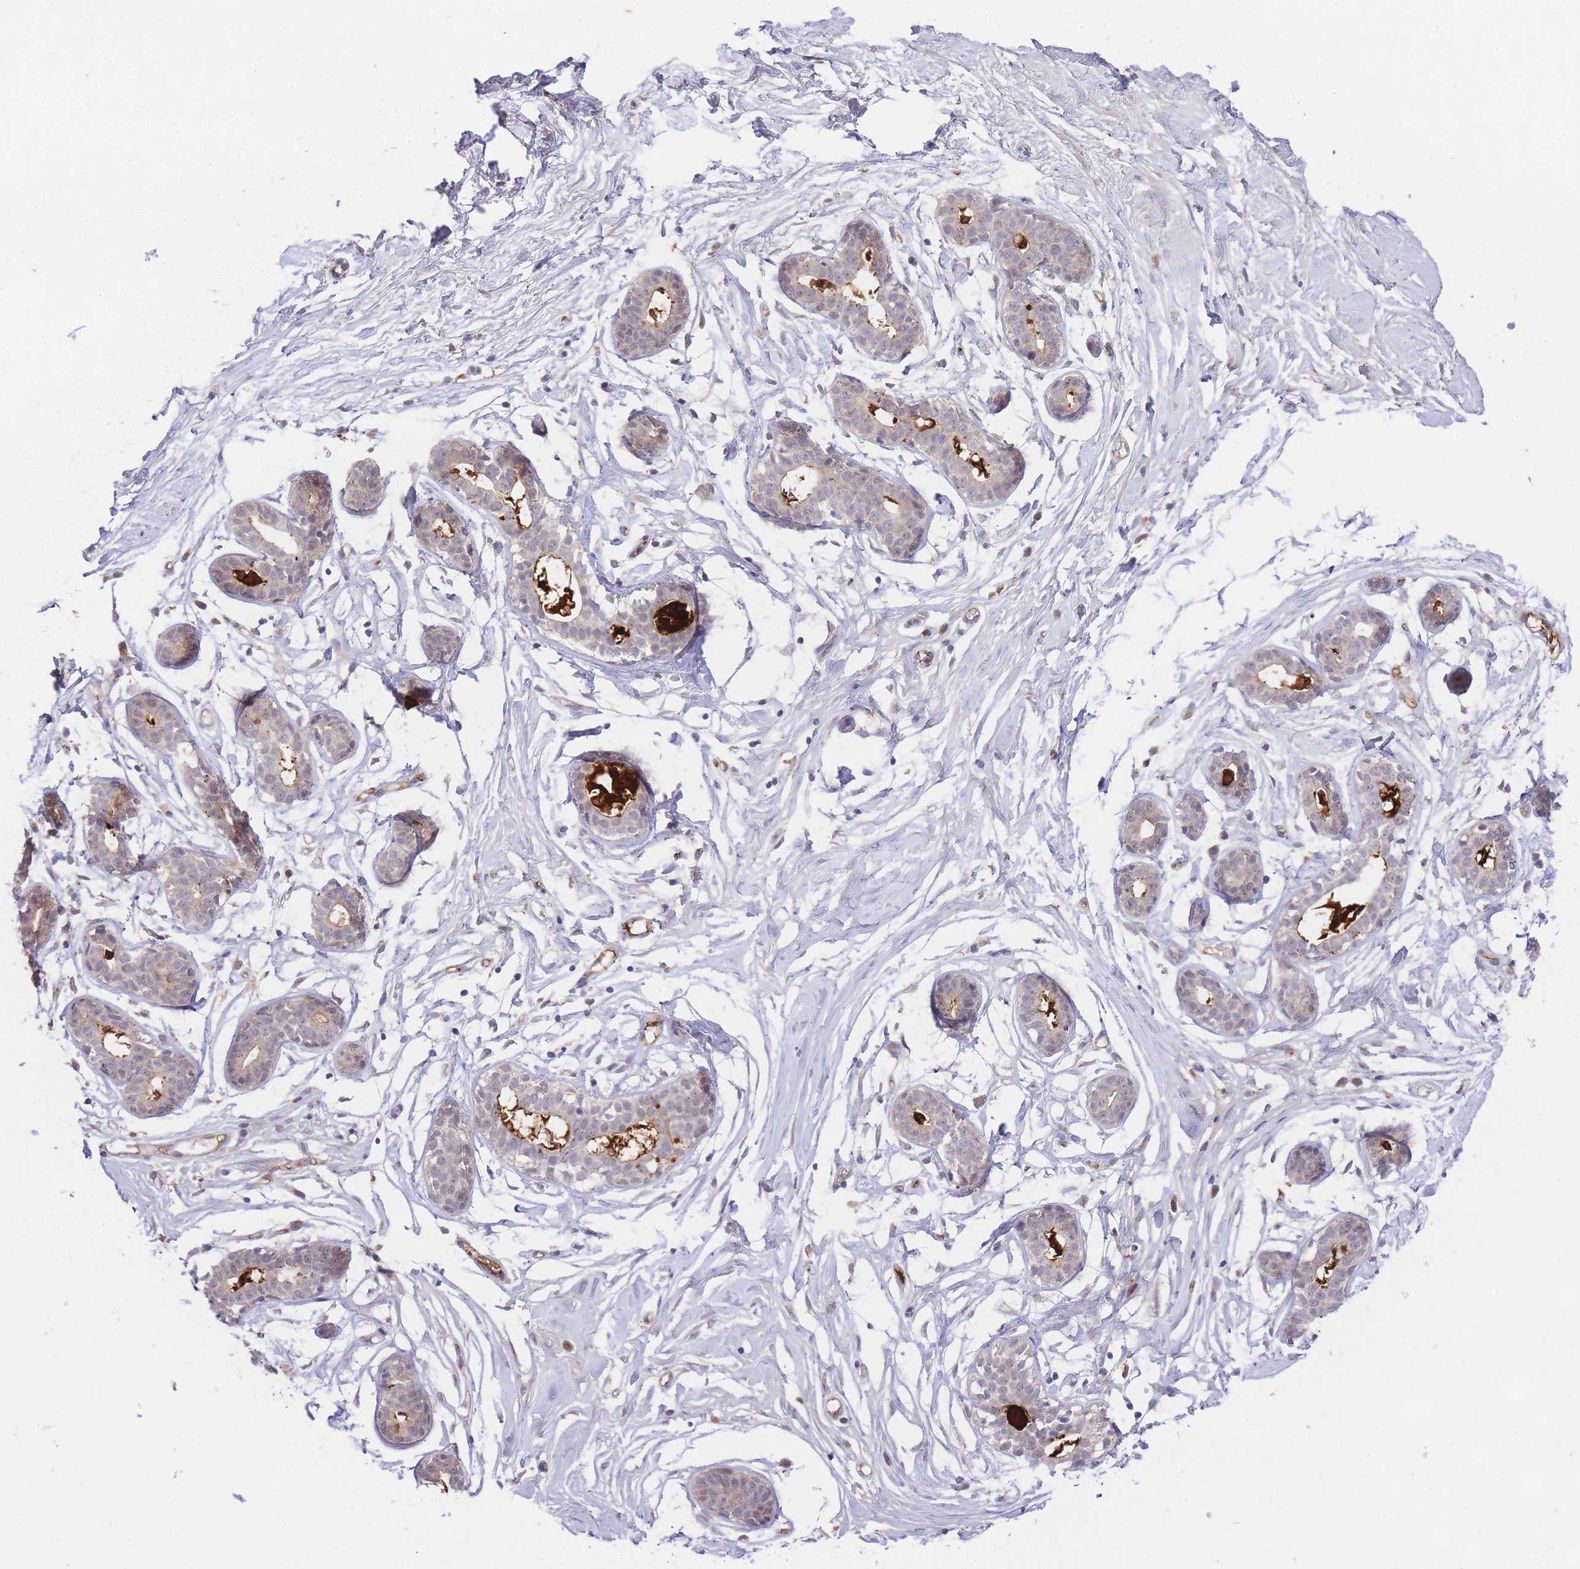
{"staining": {"intensity": "negative", "quantity": "none", "location": "none"}, "tissue": "breast", "cell_type": "Adipocytes", "image_type": "normal", "snomed": [{"axis": "morphology", "description": "Normal tissue, NOS"}, {"axis": "morphology", "description": "Adenoma, NOS"}, {"axis": "topography", "description": "Breast"}], "caption": "This is an immunohistochemistry (IHC) photomicrograph of unremarkable human breast. There is no positivity in adipocytes.", "gene": "SLC25A33", "patient": {"sex": "female", "age": 23}}